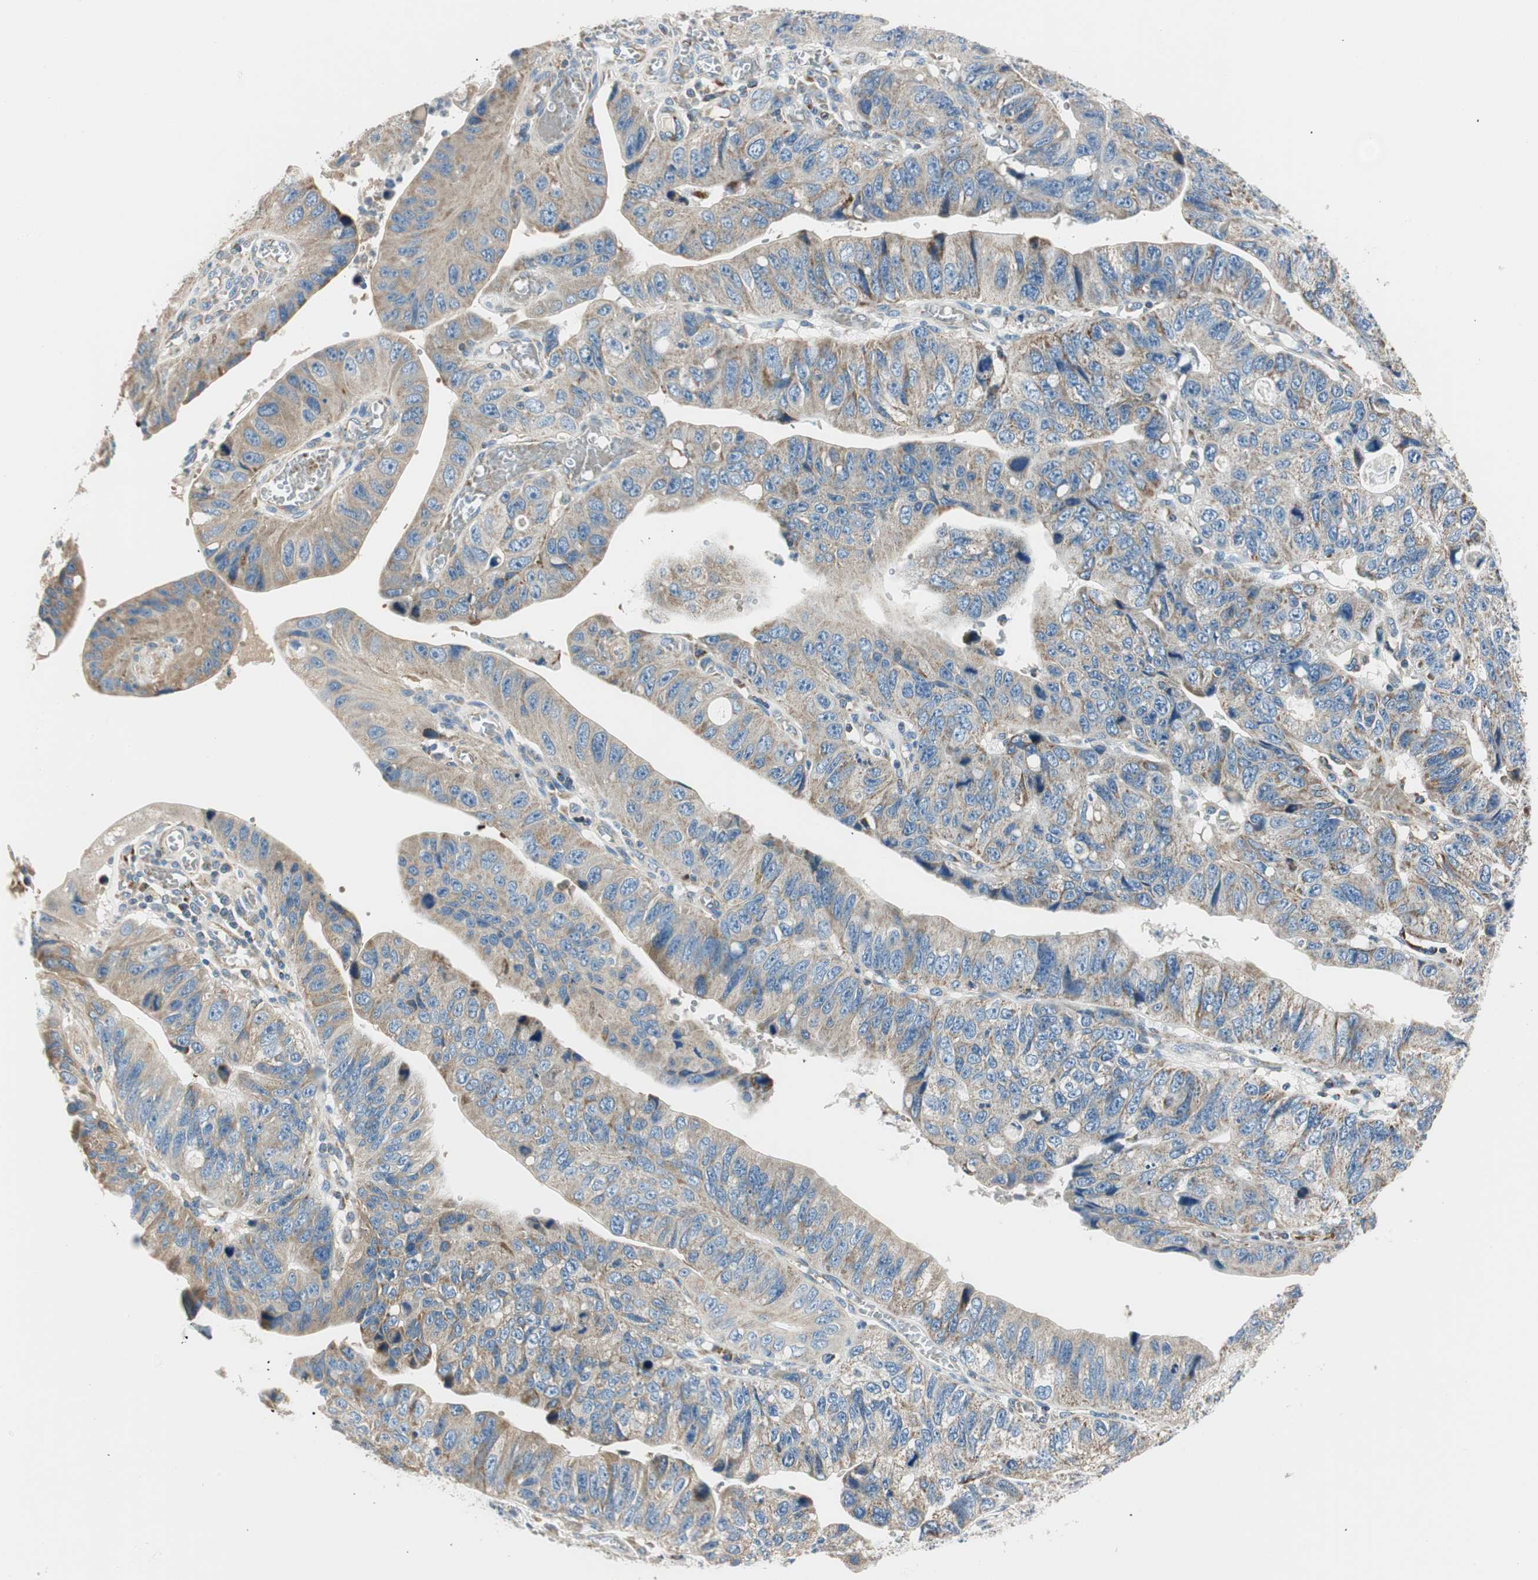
{"staining": {"intensity": "weak", "quantity": ">75%", "location": "cytoplasmic/membranous"}, "tissue": "stomach cancer", "cell_type": "Tumor cells", "image_type": "cancer", "snomed": [{"axis": "morphology", "description": "Adenocarcinoma, NOS"}, {"axis": "topography", "description": "Stomach"}], "caption": "Immunohistochemistry staining of stomach cancer, which displays low levels of weak cytoplasmic/membranous positivity in about >75% of tumor cells indicating weak cytoplasmic/membranous protein staining. The staining was performed using DAB (brown) for protein detection and nuclei were counterstained in hematoxylin (blue).", "gene": "RORB", "patient": {"sex": "male", "age": 59}}